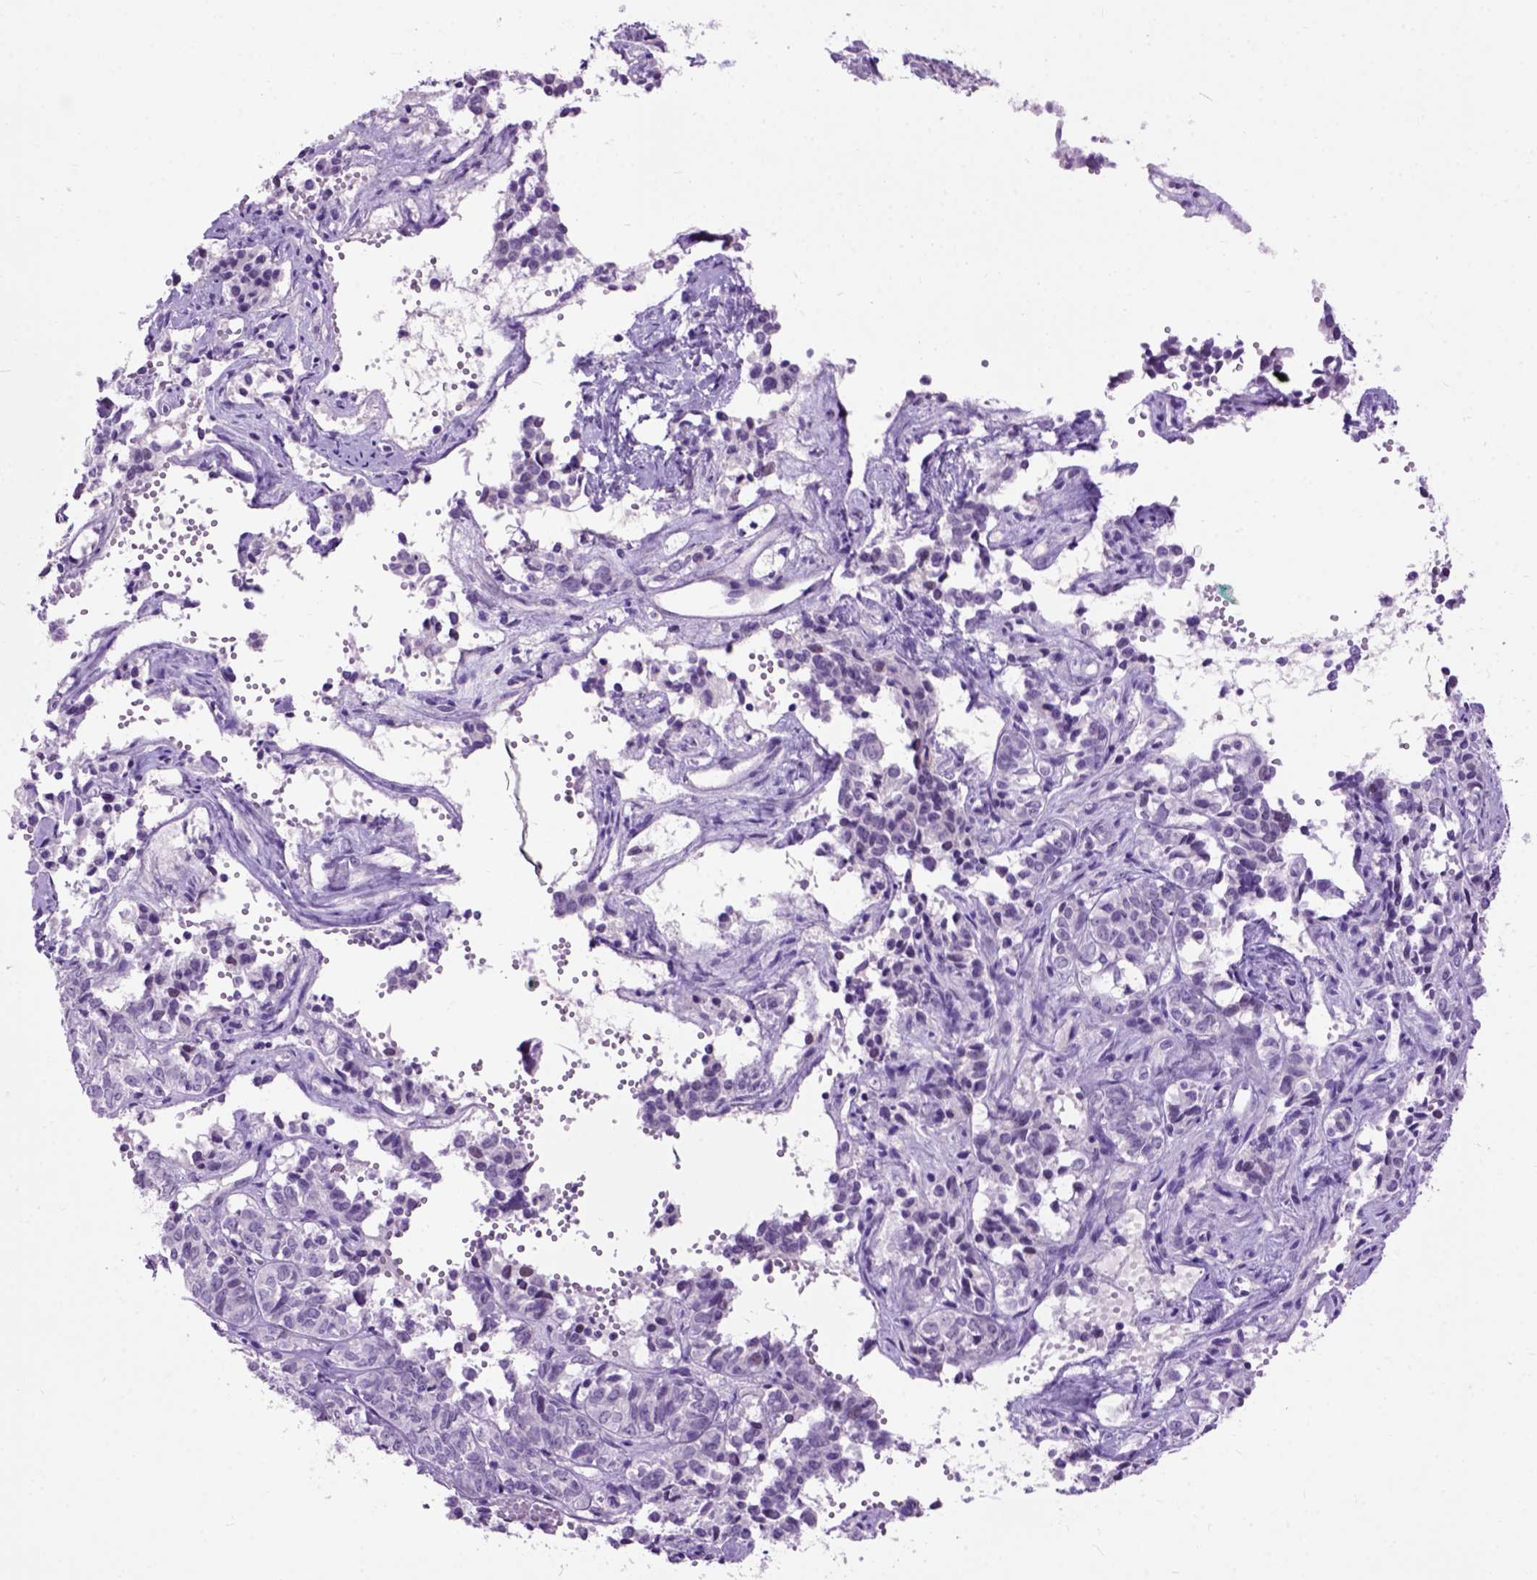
{"staining": {"intensity": "negative", "quantity": "none", "location": "none"}, "tissue": "ovarian cancer", "cell_type": "Tumor cells", "image_type": "cancer", "snomed": [{"axis": "morphology", "description": "Carcinoma, endometroid"}, {"axis": "topography", "description": "Ovary"}], "caption": "This is a histopathology image of immunohistochemistry (IHC) staining of endometroid carcinoma (ovarian), which shows no staining in tumor cells.", "gene": "MAPT", "patient": {"sex": "female", "age": 80}}